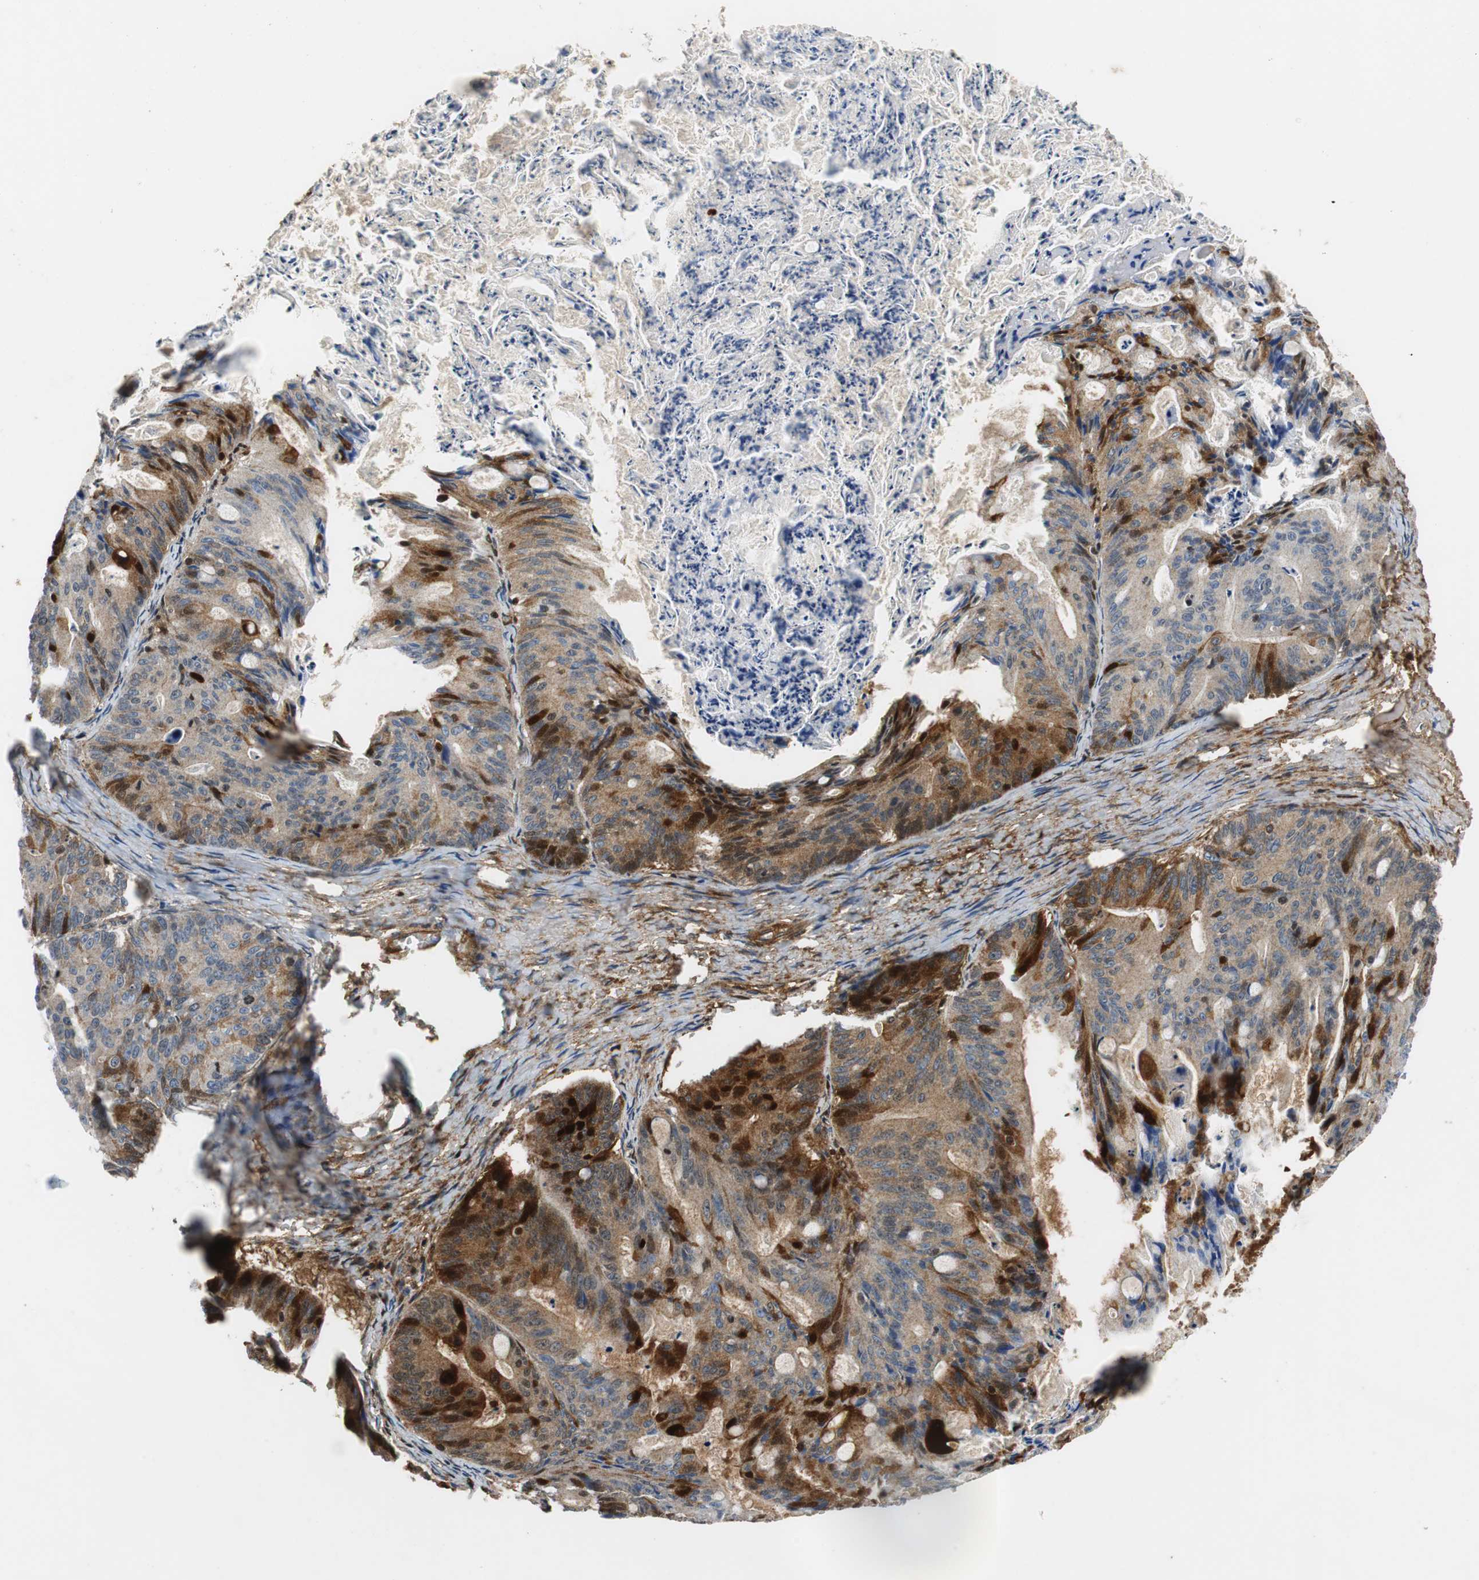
{"staining": {"intensity": "strong", "quantity": "<25%", "location": "cytoplasmic/membranous,nuclear"}, "tissue": "ovarian cancer", "cell_type": "Tumor cells", "image_type": "cancer", "snomed": [{"axis": "morphology", "description": "Cystadenocarcinoma, mucinous, NOS"}, {"axis": "topography", "description": "Ovary"}], "caption": "Mucinous cystadenocarcinoma (ovarian) was stained to show a protein in brown. There is medium levels of strong cytoplasmic/membranous and nuclear expression in approximately <25% of tumor cells.", "gene": "ORM1", "patient": {"sex": "female", "age": 36}}